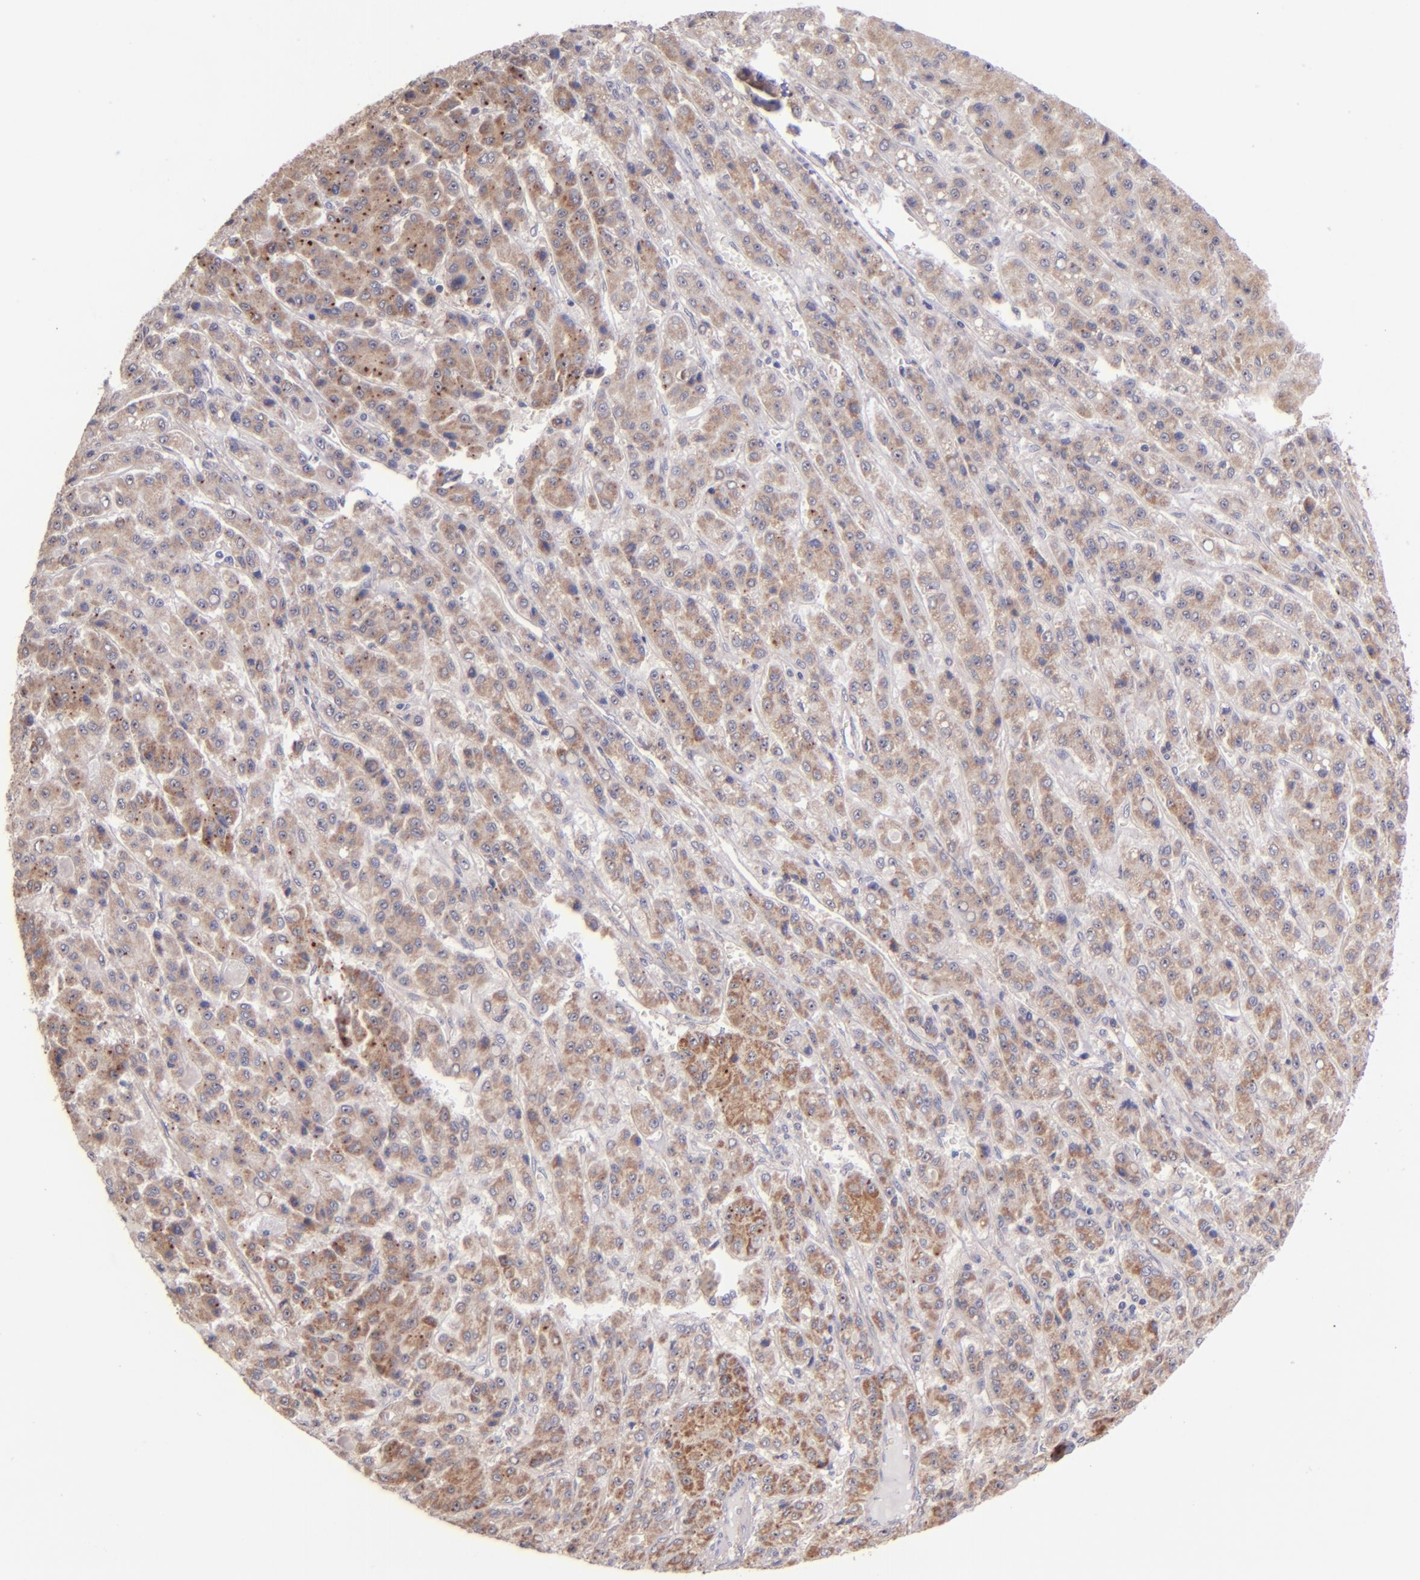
{"staining": {"intensity": "moderate", "quantity": ">75%", "location": "cytoplasmic/membranous"}, "tissue": "liver cancer", "cell_type": "Tumor cells", "image_type": "cancer", "snomed": [{"axis": "morphology", "description": "Carcinoma, Hepatocellular, NOS"}, {"axis": "topography", "description": "Liver"}], "caption": "Immunohistochemical staining of human liver cancer (hepatocellular carcinoma) exhibits medium levels of moderate cytoplasmic/membranous protein positivity in approximately >75% of tumor cells. Ihc stains the protein in brown and the nuclei are stained blue.", "gene": "SHC1", "patient": {"sex": "male", "age": 70}}